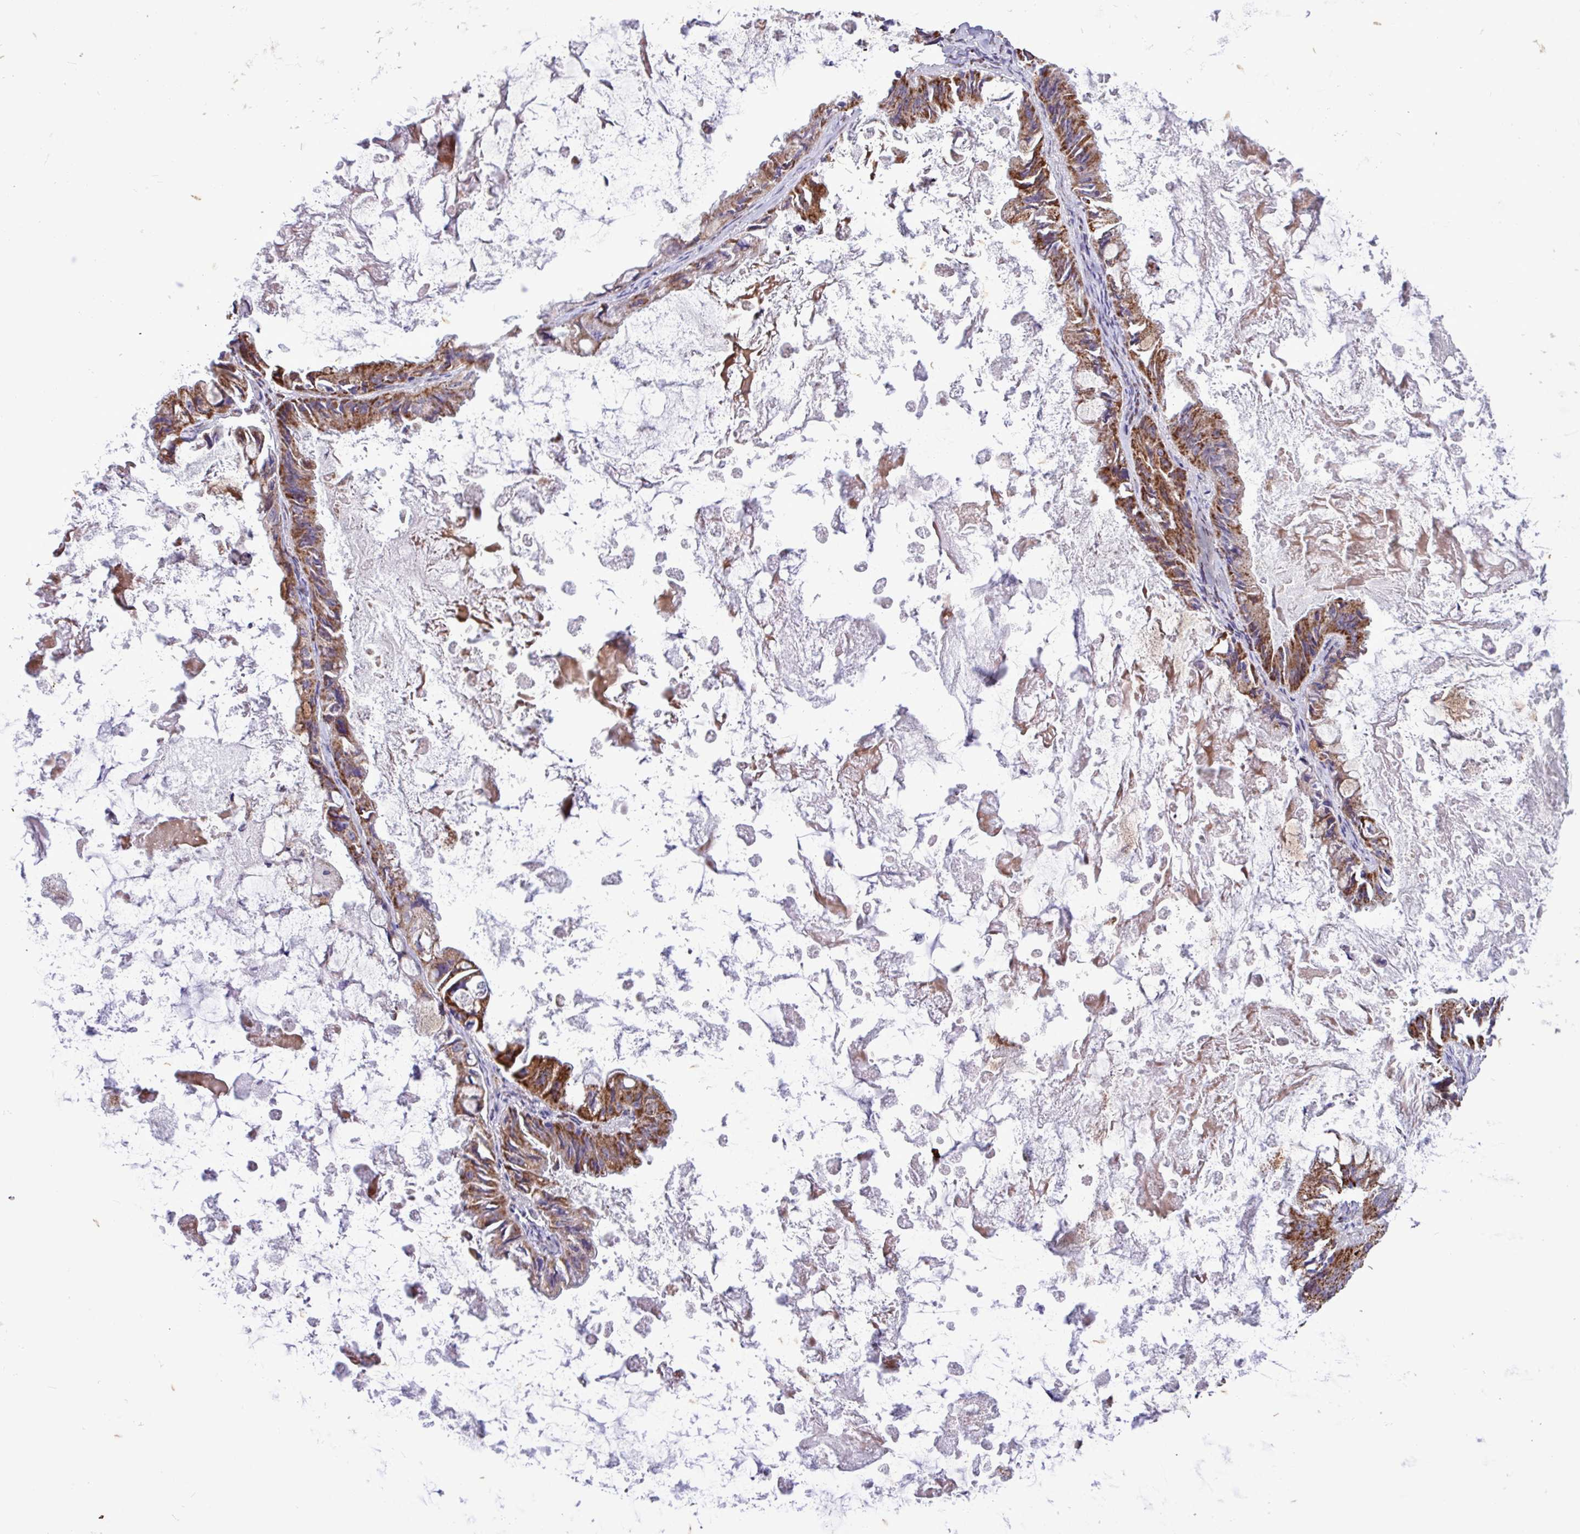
{"staining": {"intensity": "moderate", "quantity": ">75%", "location": "cytoplasmic/membranous"}, "tissue": "ovarian cancer", "cell_type": "Tumor cells", "image_type": "cancer", "snomed": [{"axis": "morphology", "description": "Cystadenocarcinoma, mucinous, NOS"}, {"axis": "topography", "description": "Ovary"}], "caption": "Human ovarian mucinous cystadenocarcinoma stained for a protein (brown) demonstrates moderate cytoplasmic/membranous positive staining in about >75% of tumor cells.", "gene": "RTL3", "patient": {"sex": "female", "age": 61}}